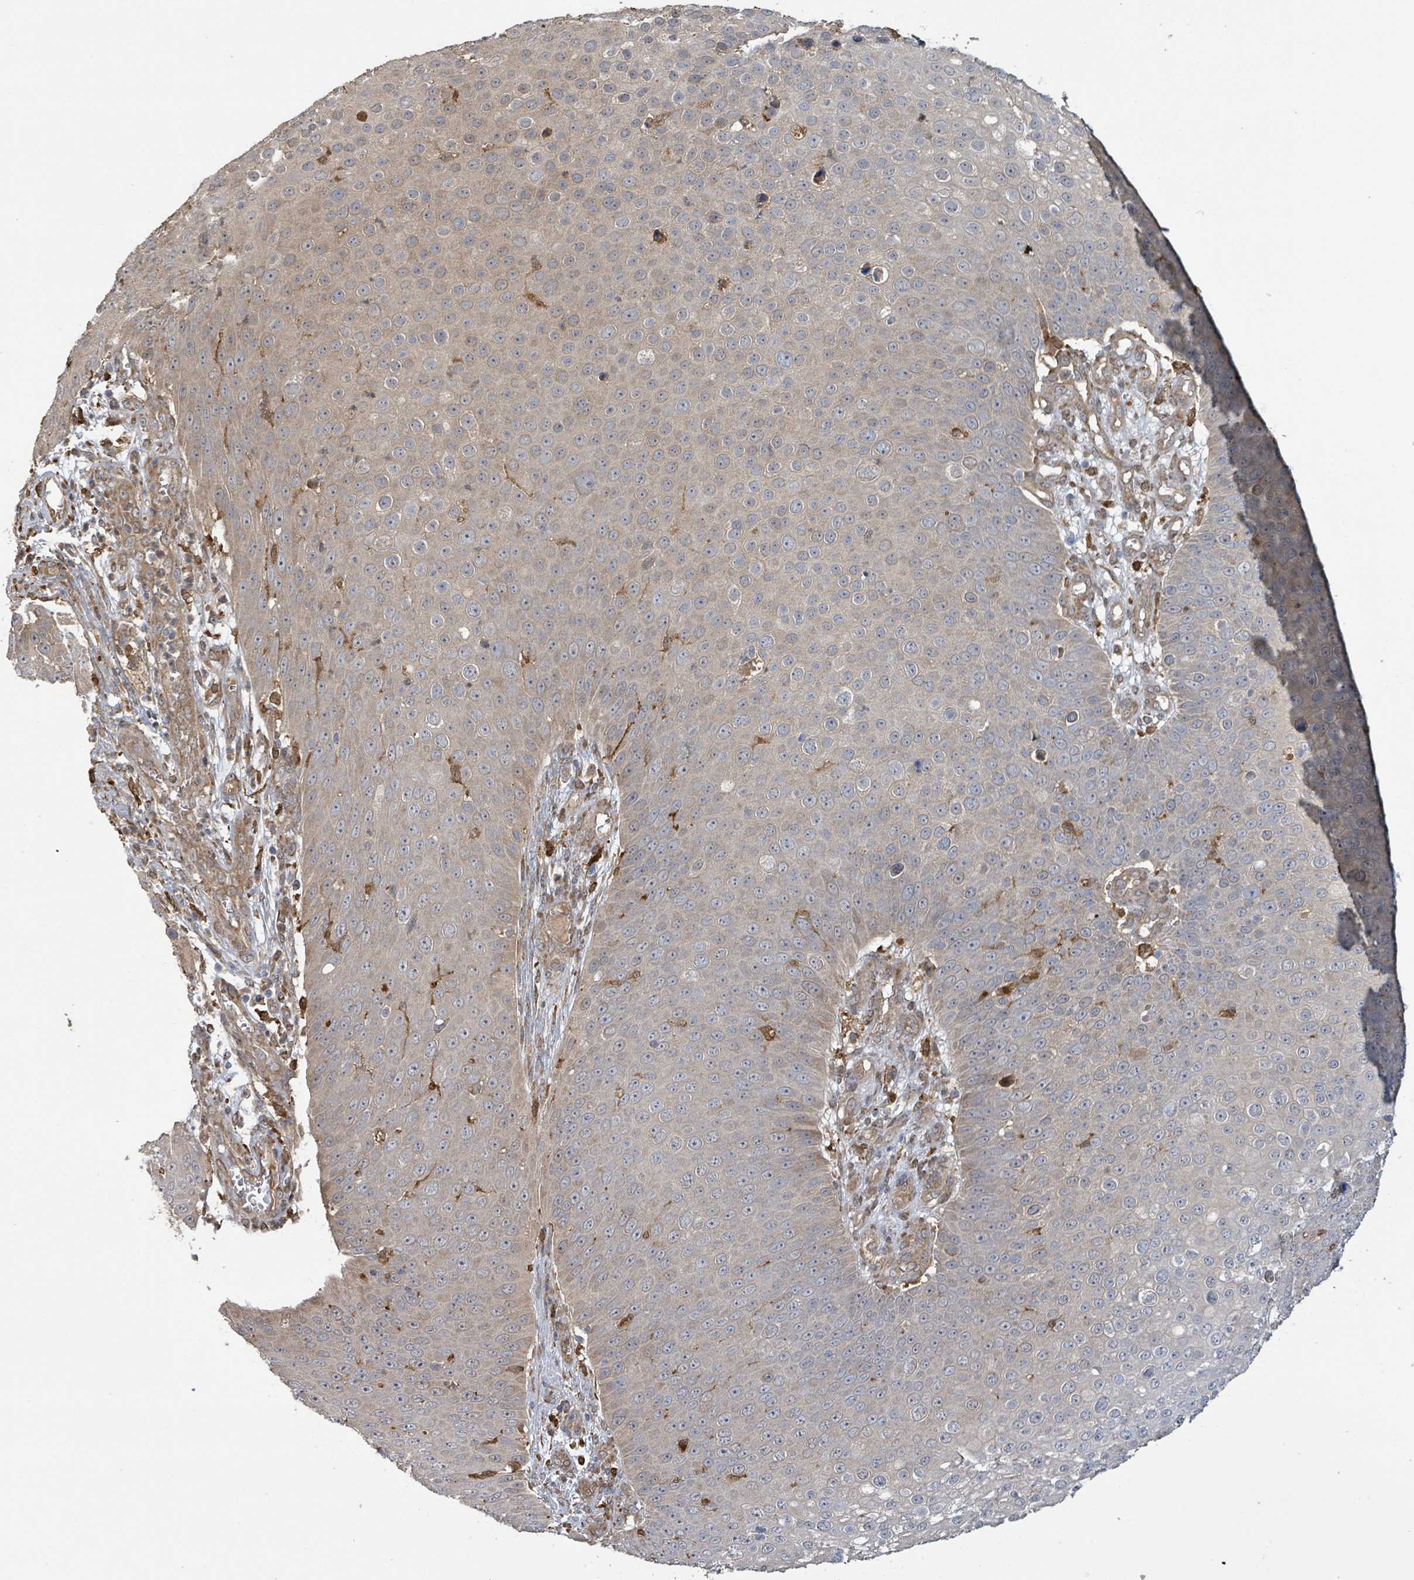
{"staining": {"intensity": "weak", "quantity": "<25%", "location": "cytoplasmic/membranous"}, "tissue": "skin cancer", "cell_type": "Tumor cells", "image_type": "cancer", "snomed": [{"axis": "morphology", "description": "Squamous cell carcinoma, NOS"}, {"axis": "topography", "description": "Skin"}], "caption": "The IHC image has no significant expression in tumor cells of squamous cell carcinoma (skin) tissue. The staining was performed using DAB to visualize the protein expression in brown, while the nuclei were stained in blue with hematoxylin (Magnification: 20x).", "gene": "ARPIN", "patient": {"sex": "male", "age": 71}}